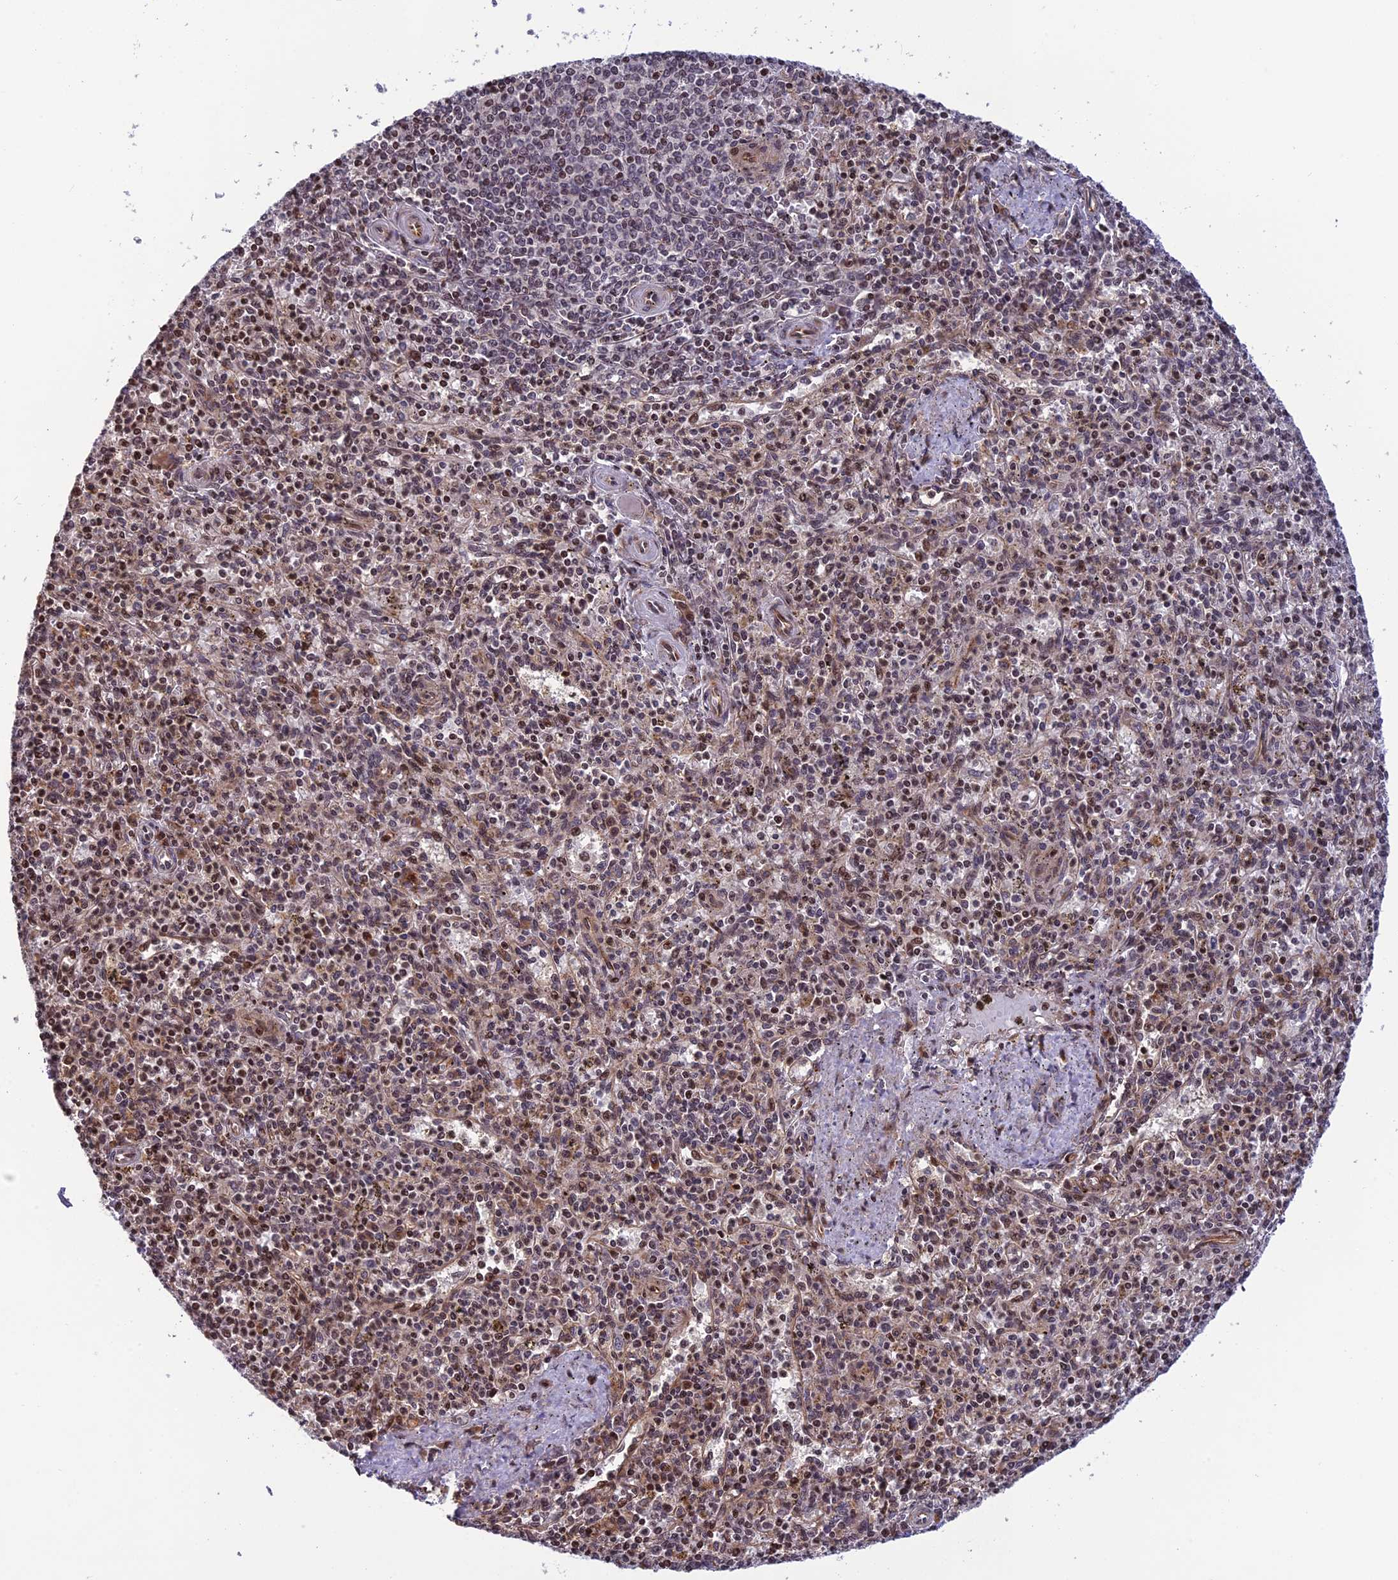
{"staining": {"intensity": "weak", "quantity": "25%-75%", "location": "nuclear"}, "tissue": "spleen", "cell_type": "Cells in red pulp", "image_type": "normal", "snomed": [{"axis": "morphology", "description": "Normal tissue, NOS"}, {"axis": "topography", "description": "Spleen"}], "caption": "Immunohistochemical staining of normal spleen reveals low levels of weak nuclear expression in approximately 25%-75% of cells in red pulp.", "gene": "SMIM7", "patient": {"sex": "male", "age": 72}}